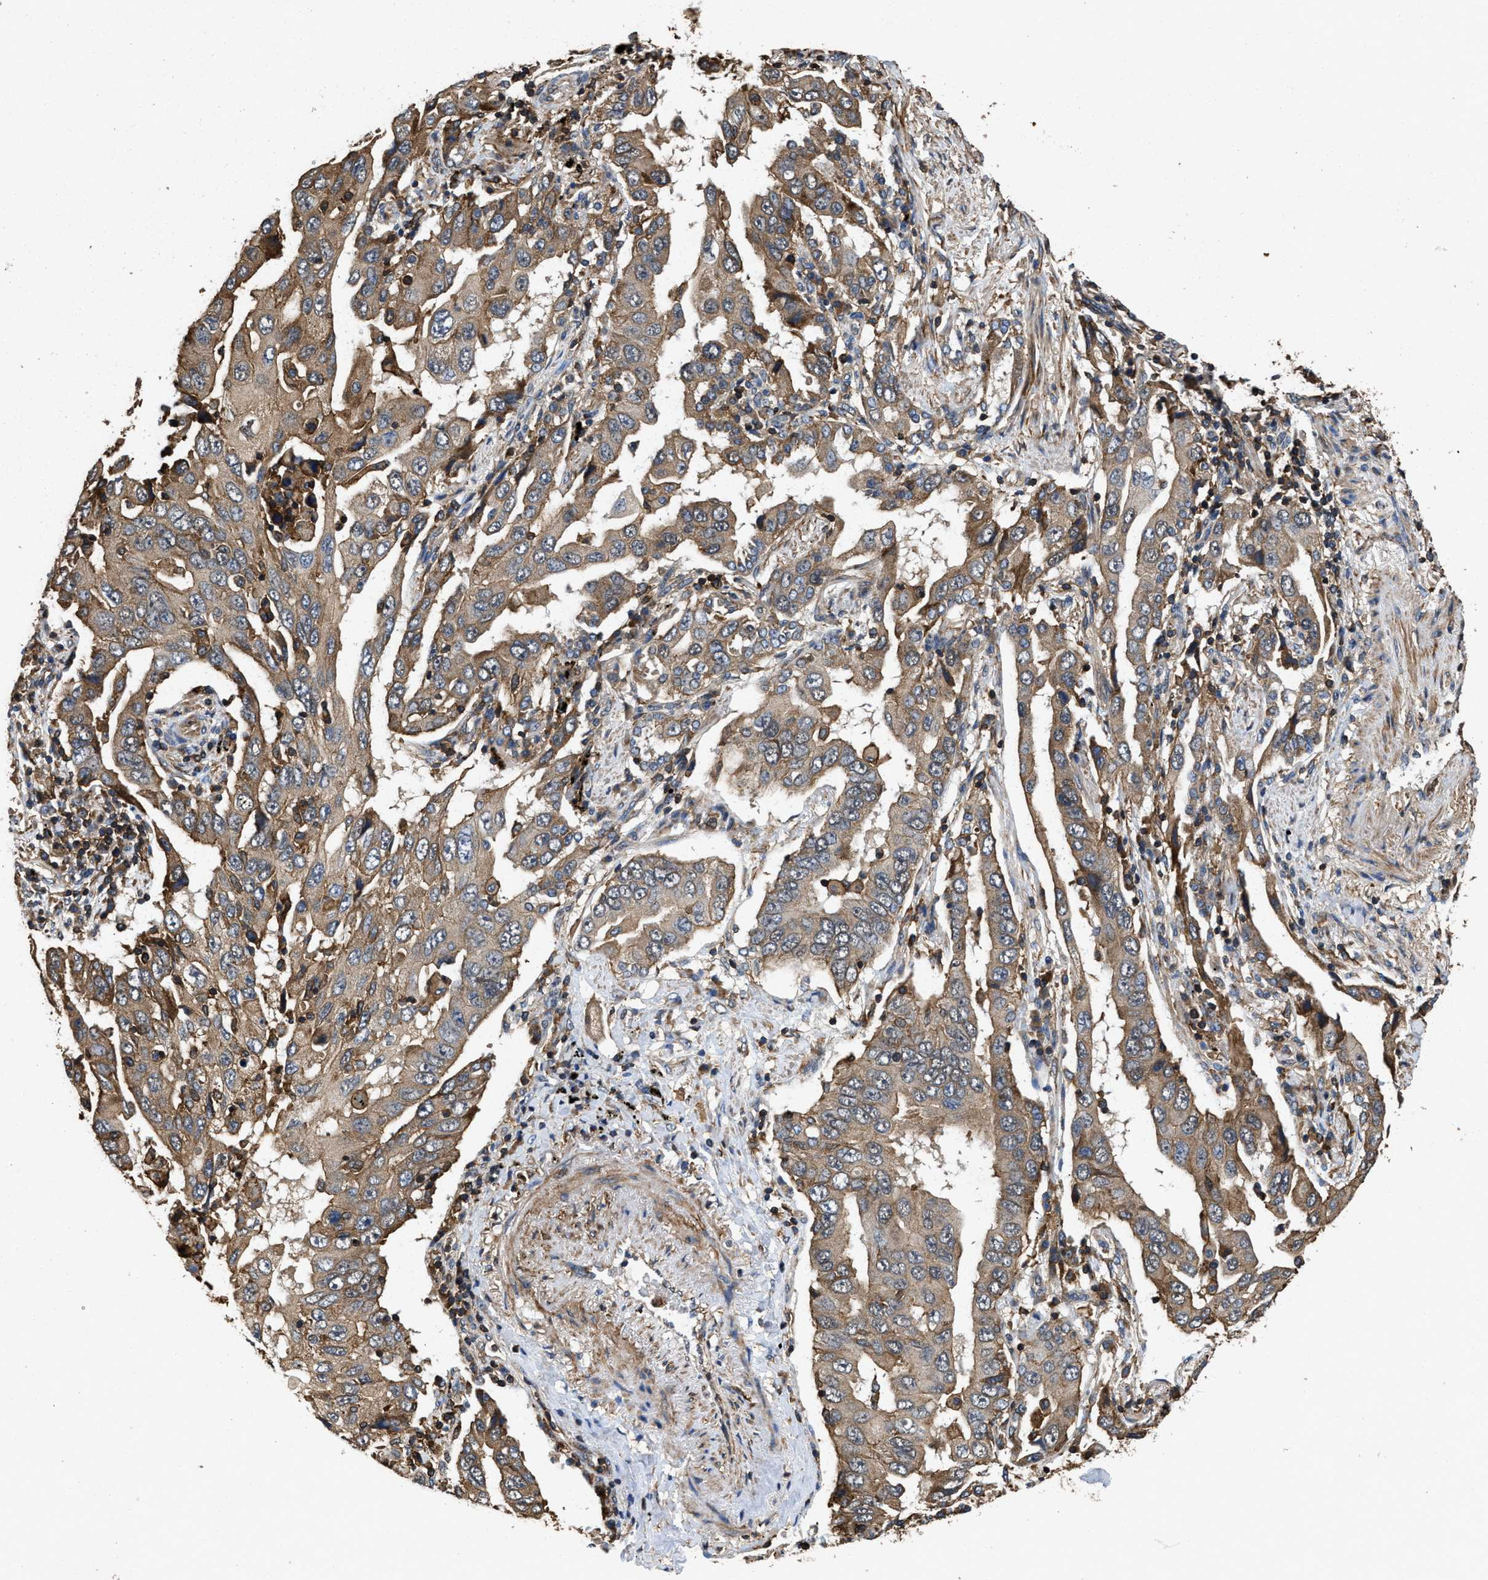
{"staining": {"intensity": "moderate", "quantity": ">75%", "location": "cytoplasmic/membranous"}, "tissue": "lung cancer", "cell_type": "Tumor cells", "image_type": "cancer", "snomed": [{"axis": "morphology", "description": "Adenocarcinoma, NOS"}, {"axis": "topography", "description": "Lung"}], "caption": "Human lung adenocarcinoma stained with a protein marker shows moderate staining in tumor cells.", "gene": "LINGO2", "patient": {"sex": "female", "age": 65}}